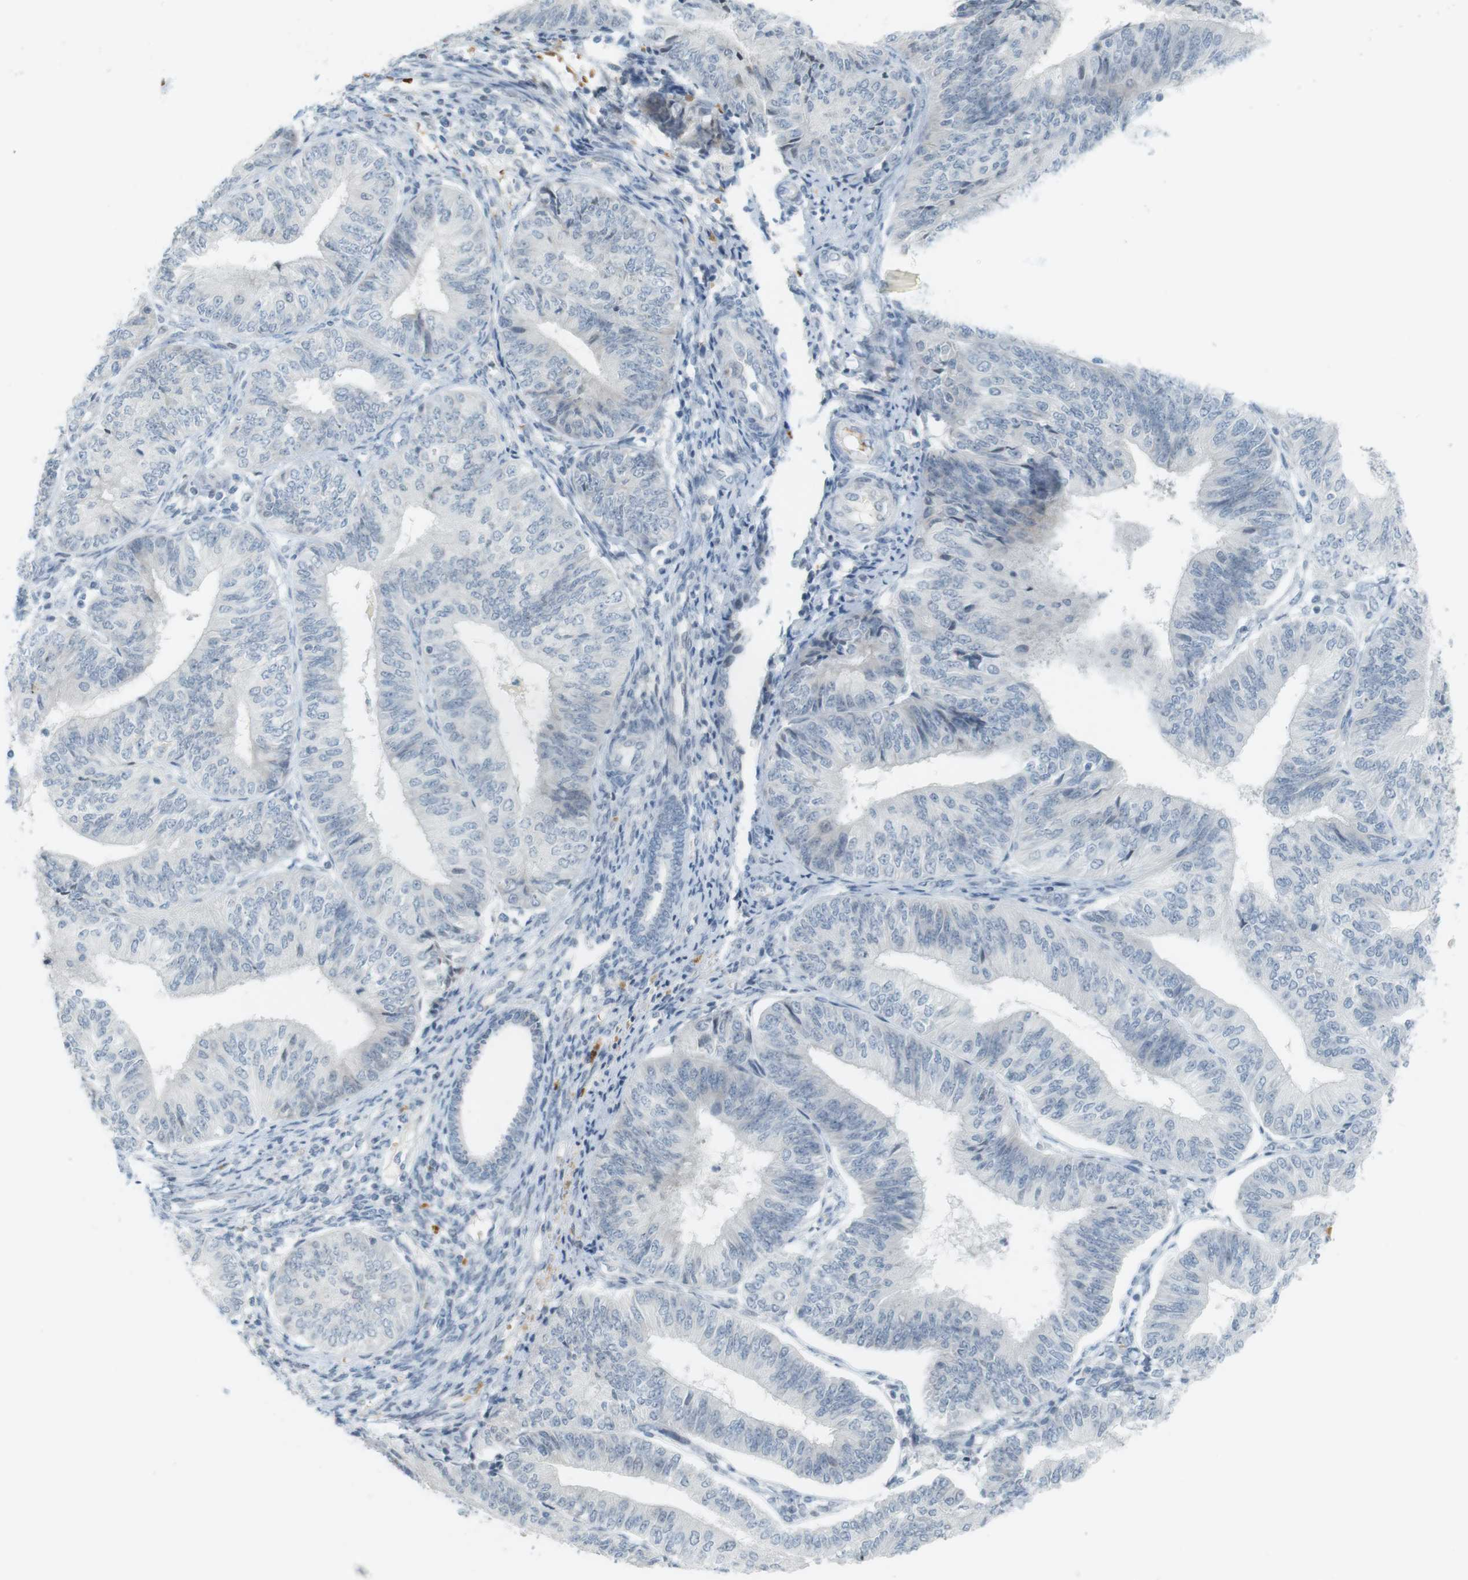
{"staining": {"intensity": "negative", "quantity": "none", "location": "none"}, "tissue": "endometrial cancer", "cell_type": "Tumor cells", "image_type": "cancer", "snomed": [{"axis": "morphology", "description": "Adenocarcinoma, NOS"}, {"axis": "topography", "description": "Endometrium"}], "caption": "Human endometrial adenocarcinoma stained for a protein using immunohistochemistry demonstrates no positivity in tumor cells.", "gene": "DMC1", "patient": {"sex": "female", "age": 58}}